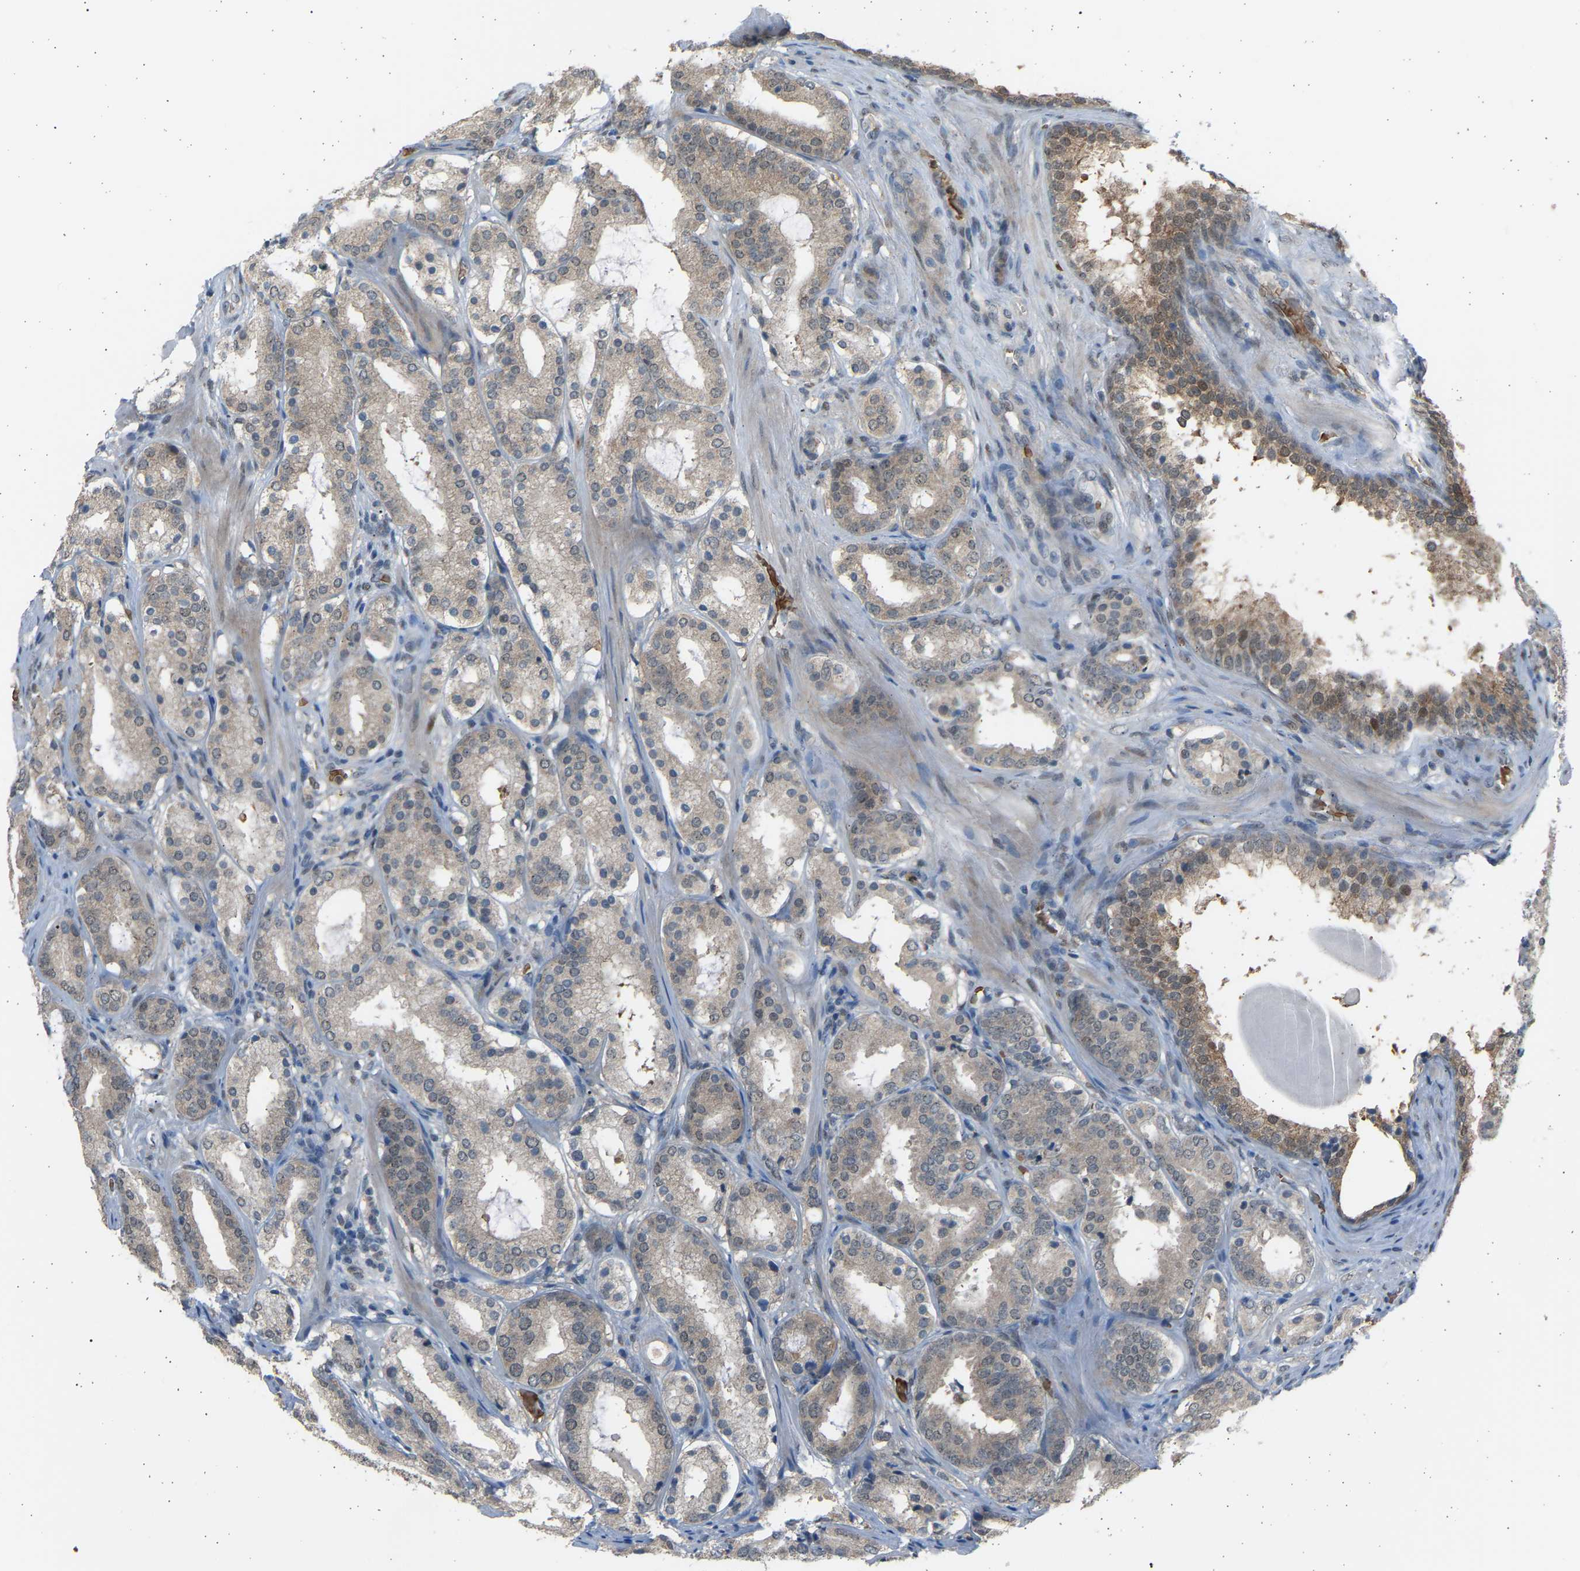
{"staining": {"intensity": "weak", "quantity": "25%-75%", "location": "cytoplasmic/membranous,nuclear"}, "tissue": "prostate cancer", "cell_type": "Tumor cells", "image_type": "cancer", "snomed": [{"axis": "morphology", "description": "Adenocarcinoma, Low grade"}, {"axis": "topography", "description": "Prostate"}], "caption": "Protein expression analysis of human adenocarcinoma (low-grade) (prostate) reveals weak cytoplasmic/membranous and nuclear expression in about 25%-75% of tumor cells.", "gene": "BIRC2", "patient": {"sex": "male", "age": 69}}